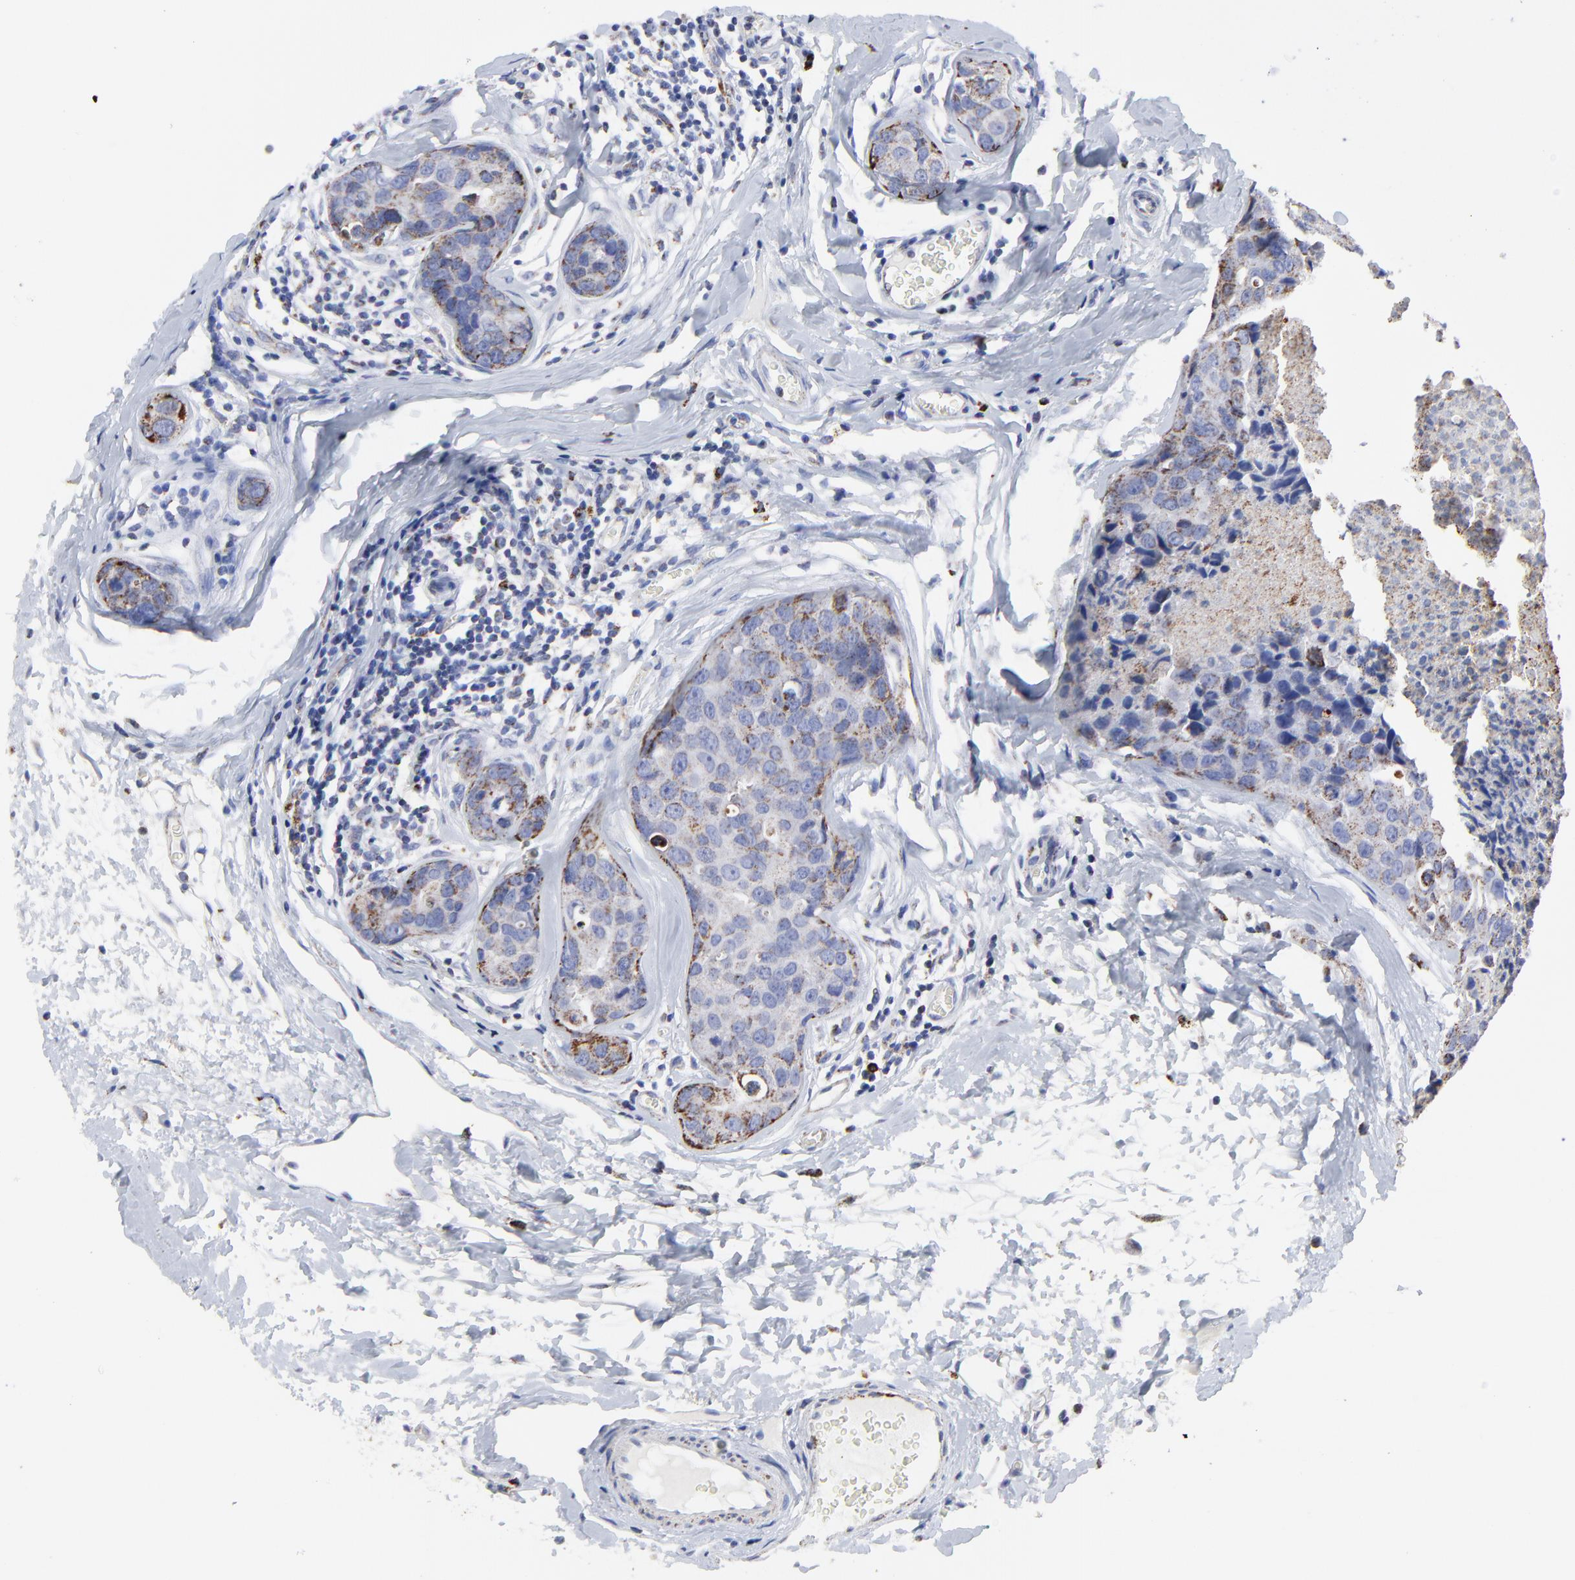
{"staining": {"intensity": "strong", "quantity": "<25%", "location": "cytoplasmic/membranous"}, "tissue": "breast cancer", "cell_type": "Tumor cells", "image_type": "cancer", "snomed": [{"axis": "morphology", "description": "Duct carcinoma"}, {"axis": "topography", "description": "Breast"}], "caption": "Breast cancer (intraductal carcinoma) tissue shows strong cytoplasmic/membranous positivity in approximately <25% of tumor cells", "gene": "PINK1", "patient": {"sex": "female", "age": 24}}